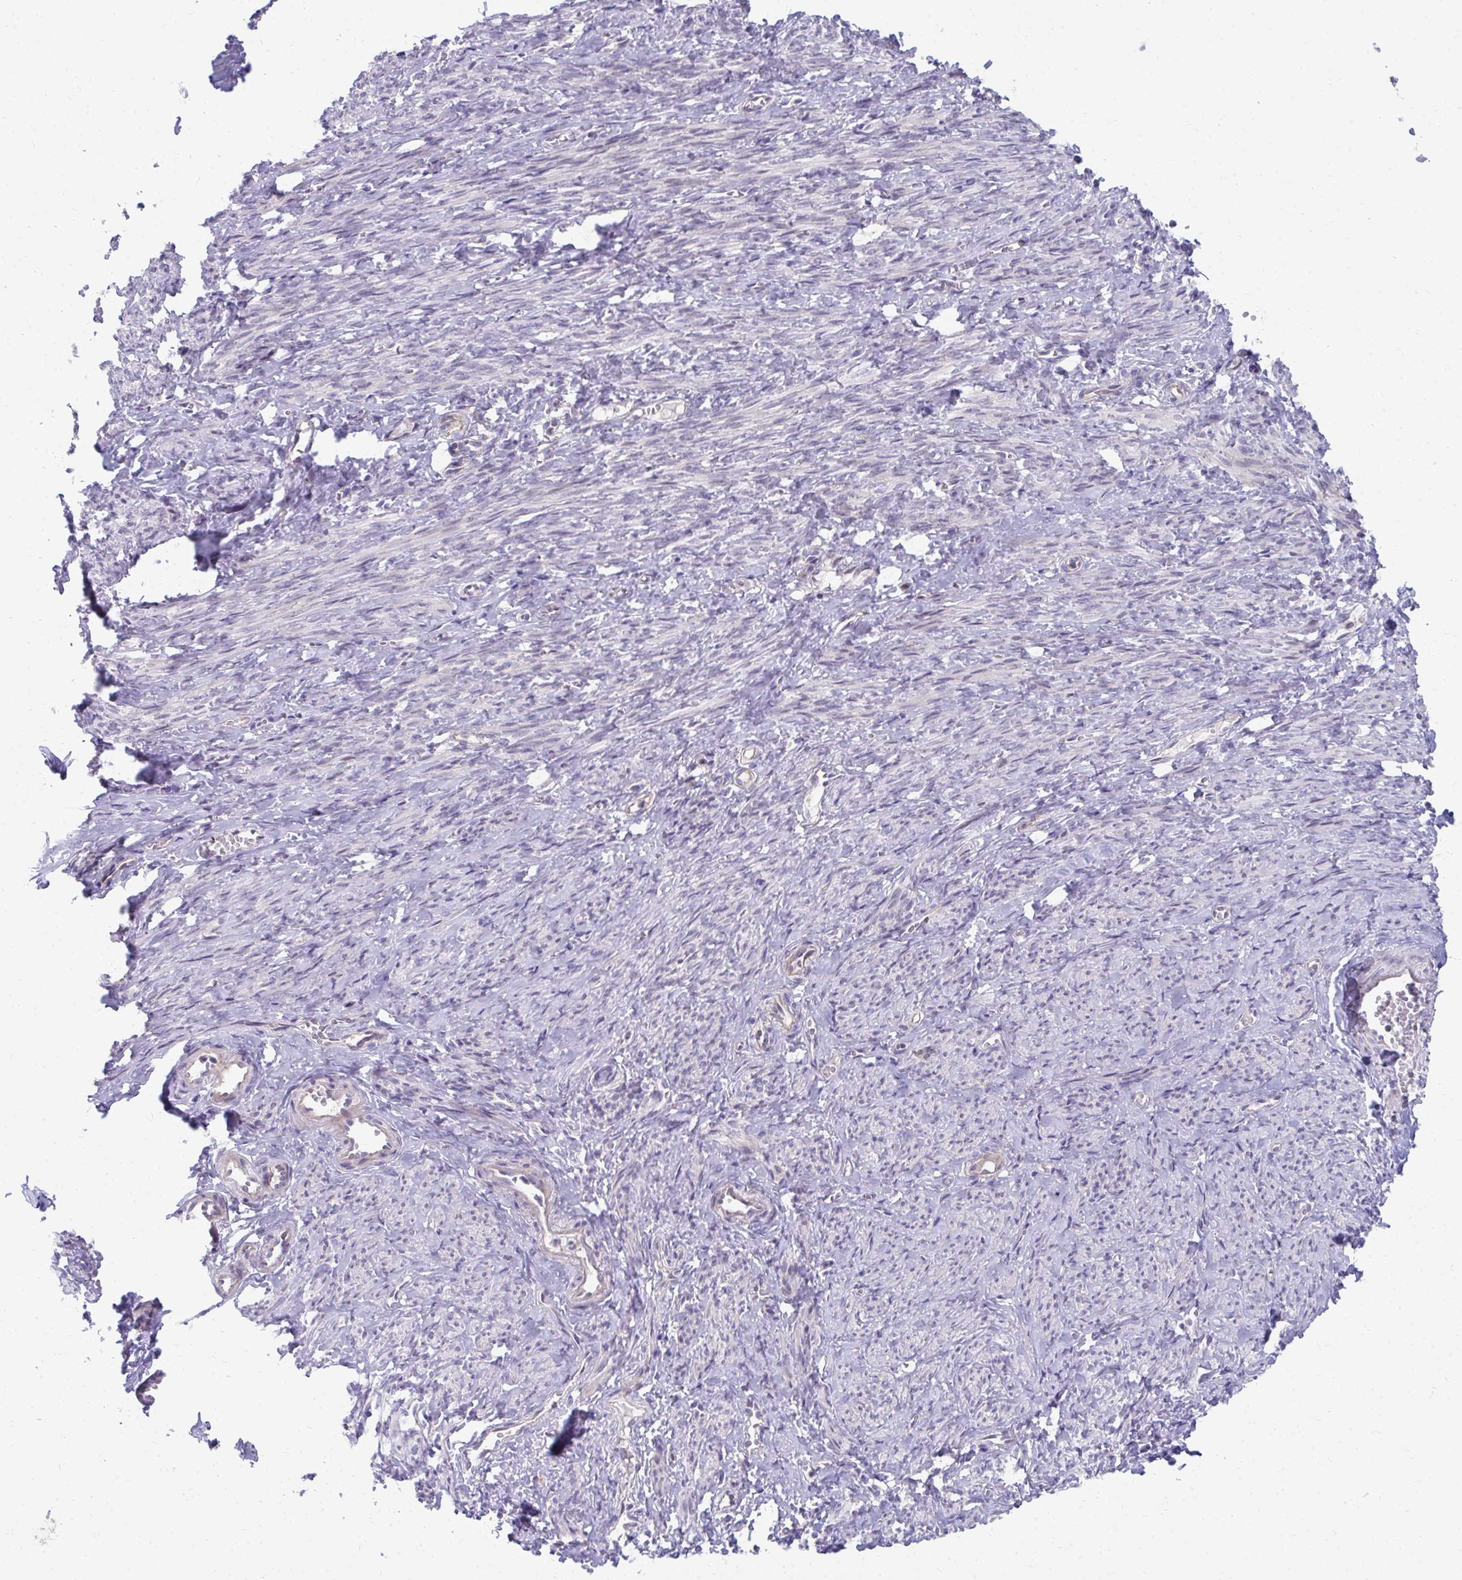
{"staining": {"intensity": "negative", "quantity": "none", "location": "none"}, "tissue": "smooth muscle", "cell_type": "Smooth muscle cells", "image_type": "normal", "snomed": [{"axis": "morphology", "description": "Normal tissue, NOS"}, {"axis": "topography", "description": "Smooth muscle"}], "caption": "The photomicrograph shows no staining of smooth muscle cells in benign smooth muscle. (DAB (3,3'-diaminobenzidine) IHC, high magnification).", "gene": "MROH8", "patient": {"sex": "female", "age": 65}}